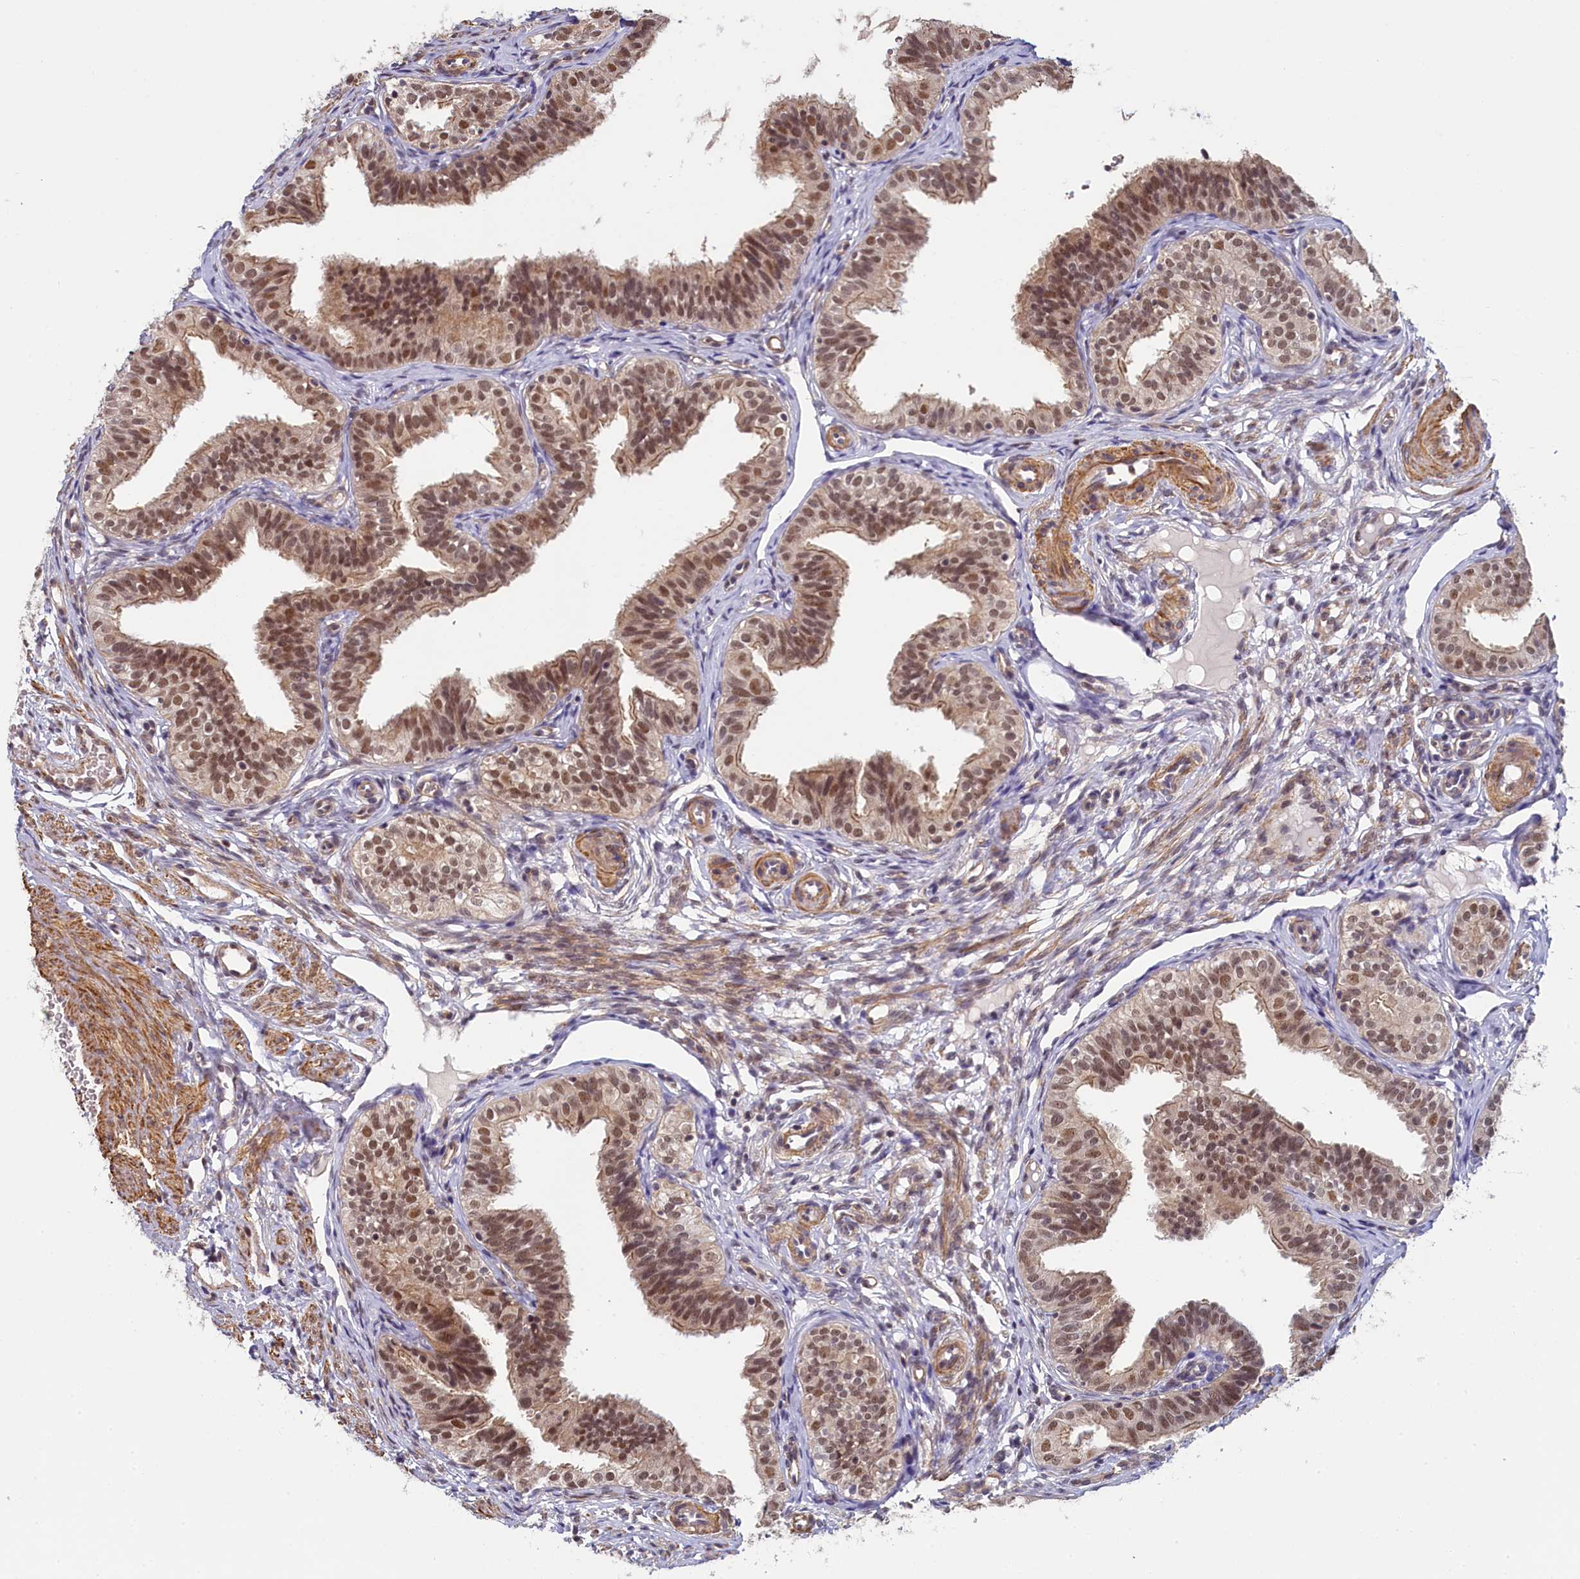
{"staining": {"intensity": "moderate", "quantity": ">75%", "location": "cytoplasmic/membranous,nuclear"}, "tissue": "fallopian tube", "cell_type": "Glandular cells", "image_type": "normal", "snomed": [{"axis": "morphology", "description": "Normal tissue, NOS"}, {"axis": "topography", "description": "Fallopian tube"}], "caption": "Immunohistochemistry photomicrograph of normal human fallopian tube stained for a protein (brown), which reveals medium levels of moderate cytoplasmic/membranous,nuclear expression in approximately >75% of glandular cells.", "gene": "INTS14", "patient": {"sex": "female", "age": 35}}